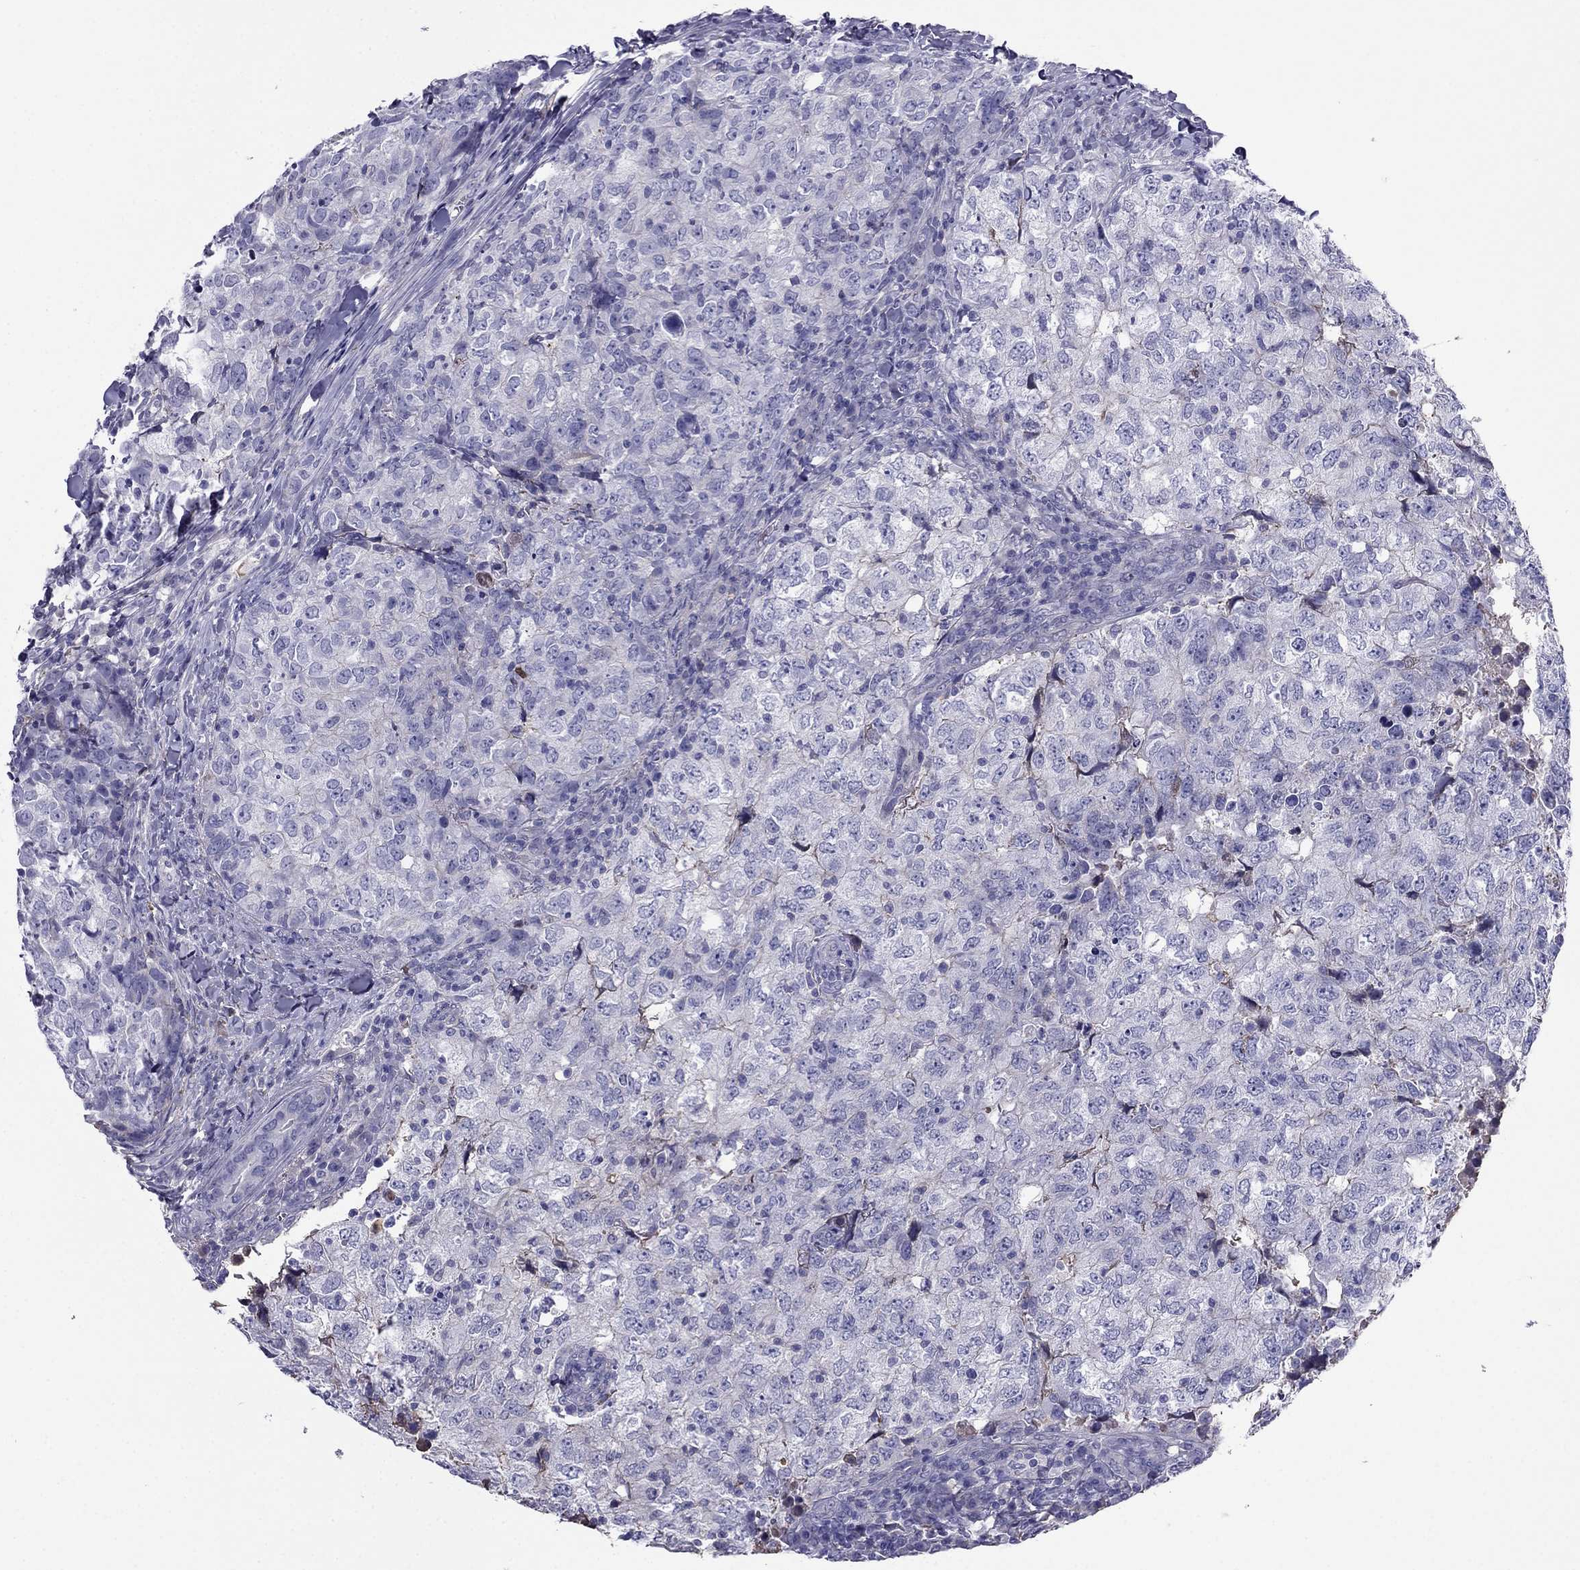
{"staining": {"intensity": "negative", "quantity": "none", "location": "none"}, "tissue": "breast cancer", "cell_type": "Tumor cells", "image_type": "cancer", "snomed": [{"axis": "morphology", "description": "Duct carcinoma"}, {"axis": "topography", "description": "Breast"}], "caption": "Tumor cells show no significant expression in breast cancer (infiltrating ductal carcinoma).", "gene": "TBC1D21", "patient": {"sex": "female", "age": 30}}